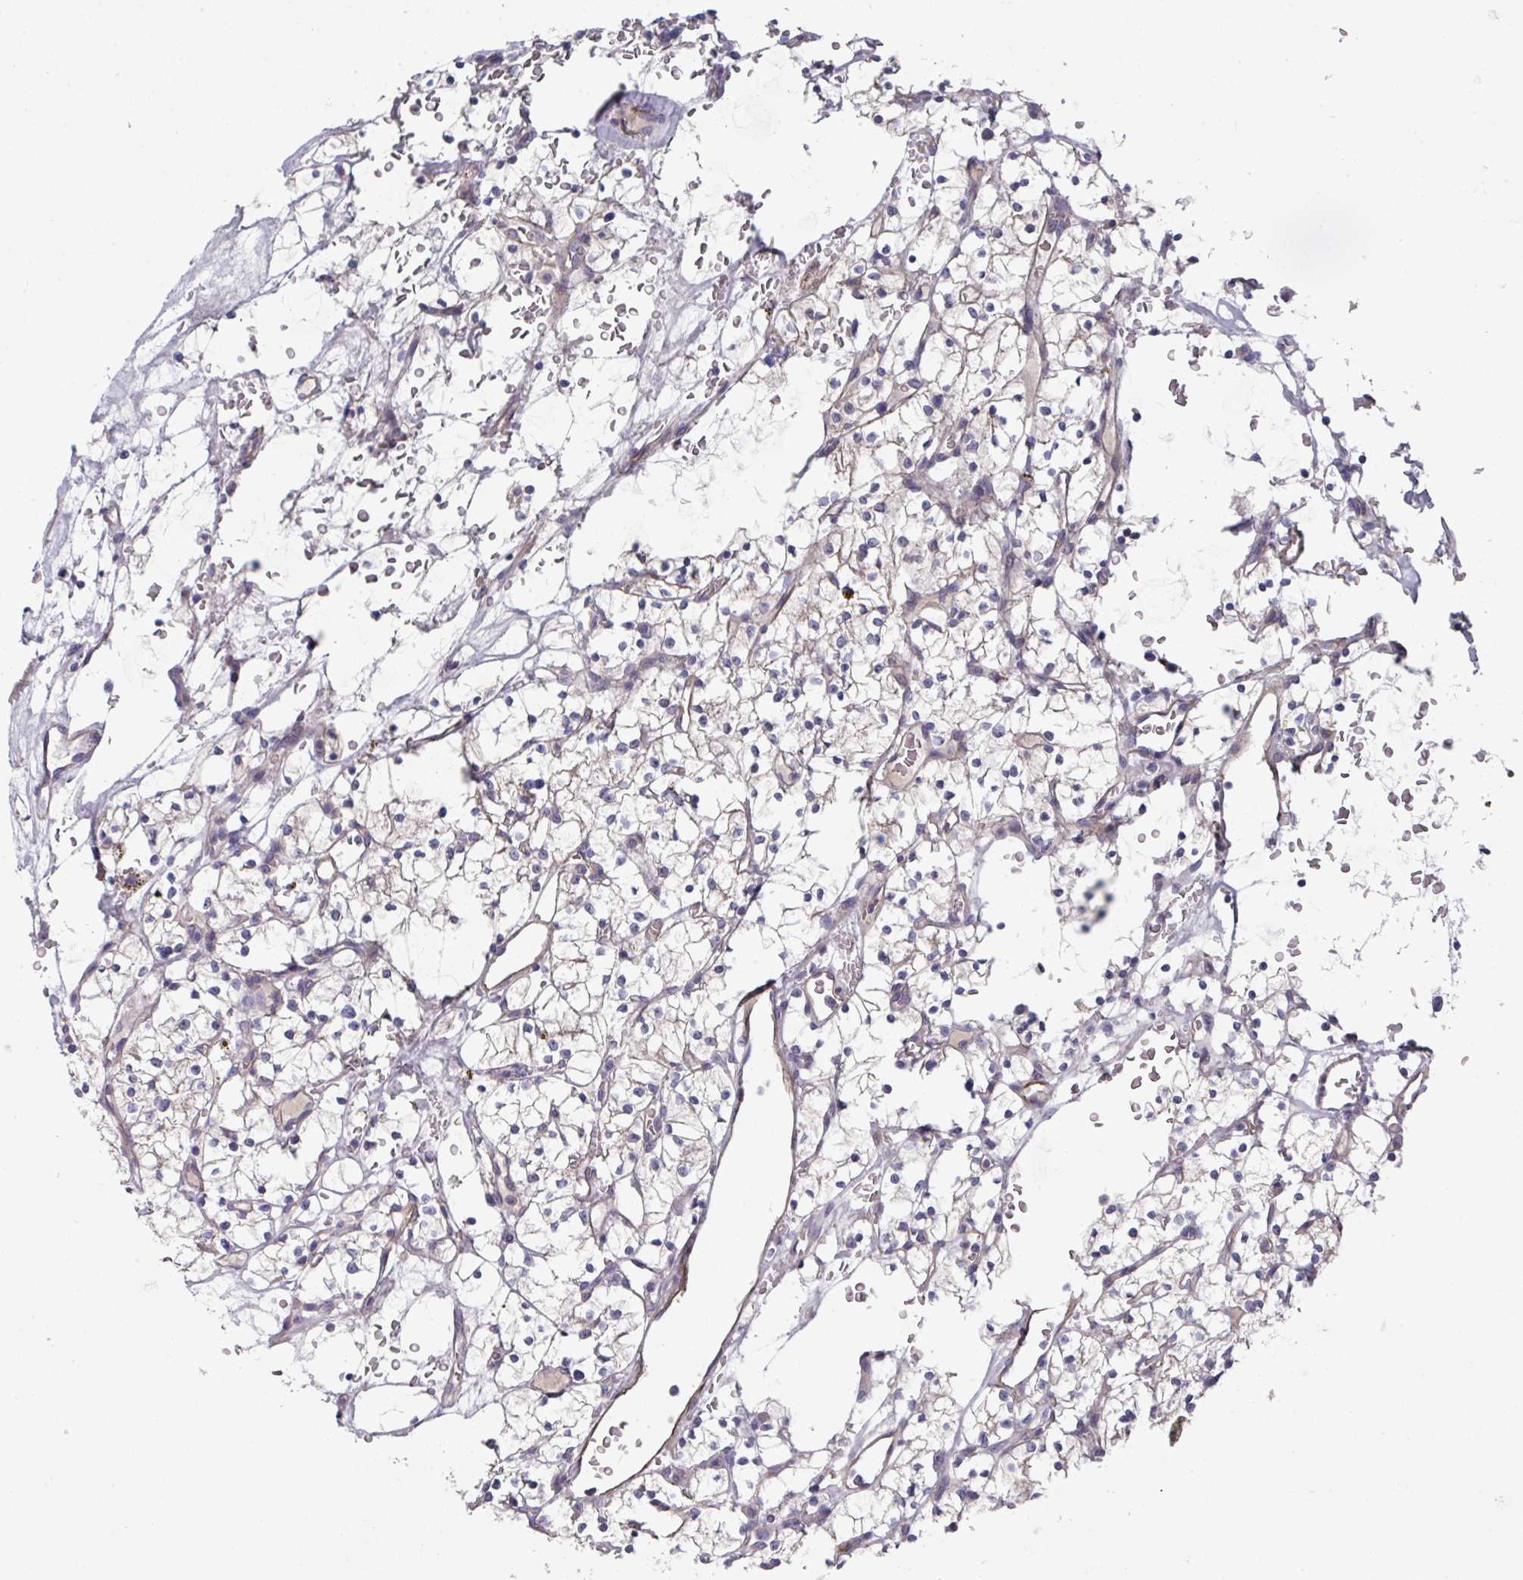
{"staining": {"intensity": "negative", "quantity": "none", "location": "none"}, "tissue": "renal cancer", "cell_type": "Tumor cells", "image_type": "cancer", "snomed": [{"axis": "morphology", "description": "Adenocarcinoma, NOS"}, {"axis": "topography", "description": "Kidney"}], "caption": "Immunohistochemistry photomicrograph of human renal cancer (adenocarcinoma) stained for a protein (brown), which shows no staining in tumor cells.", "gene": "PRR5", "patient": {"sex": "female", "age": 64}}